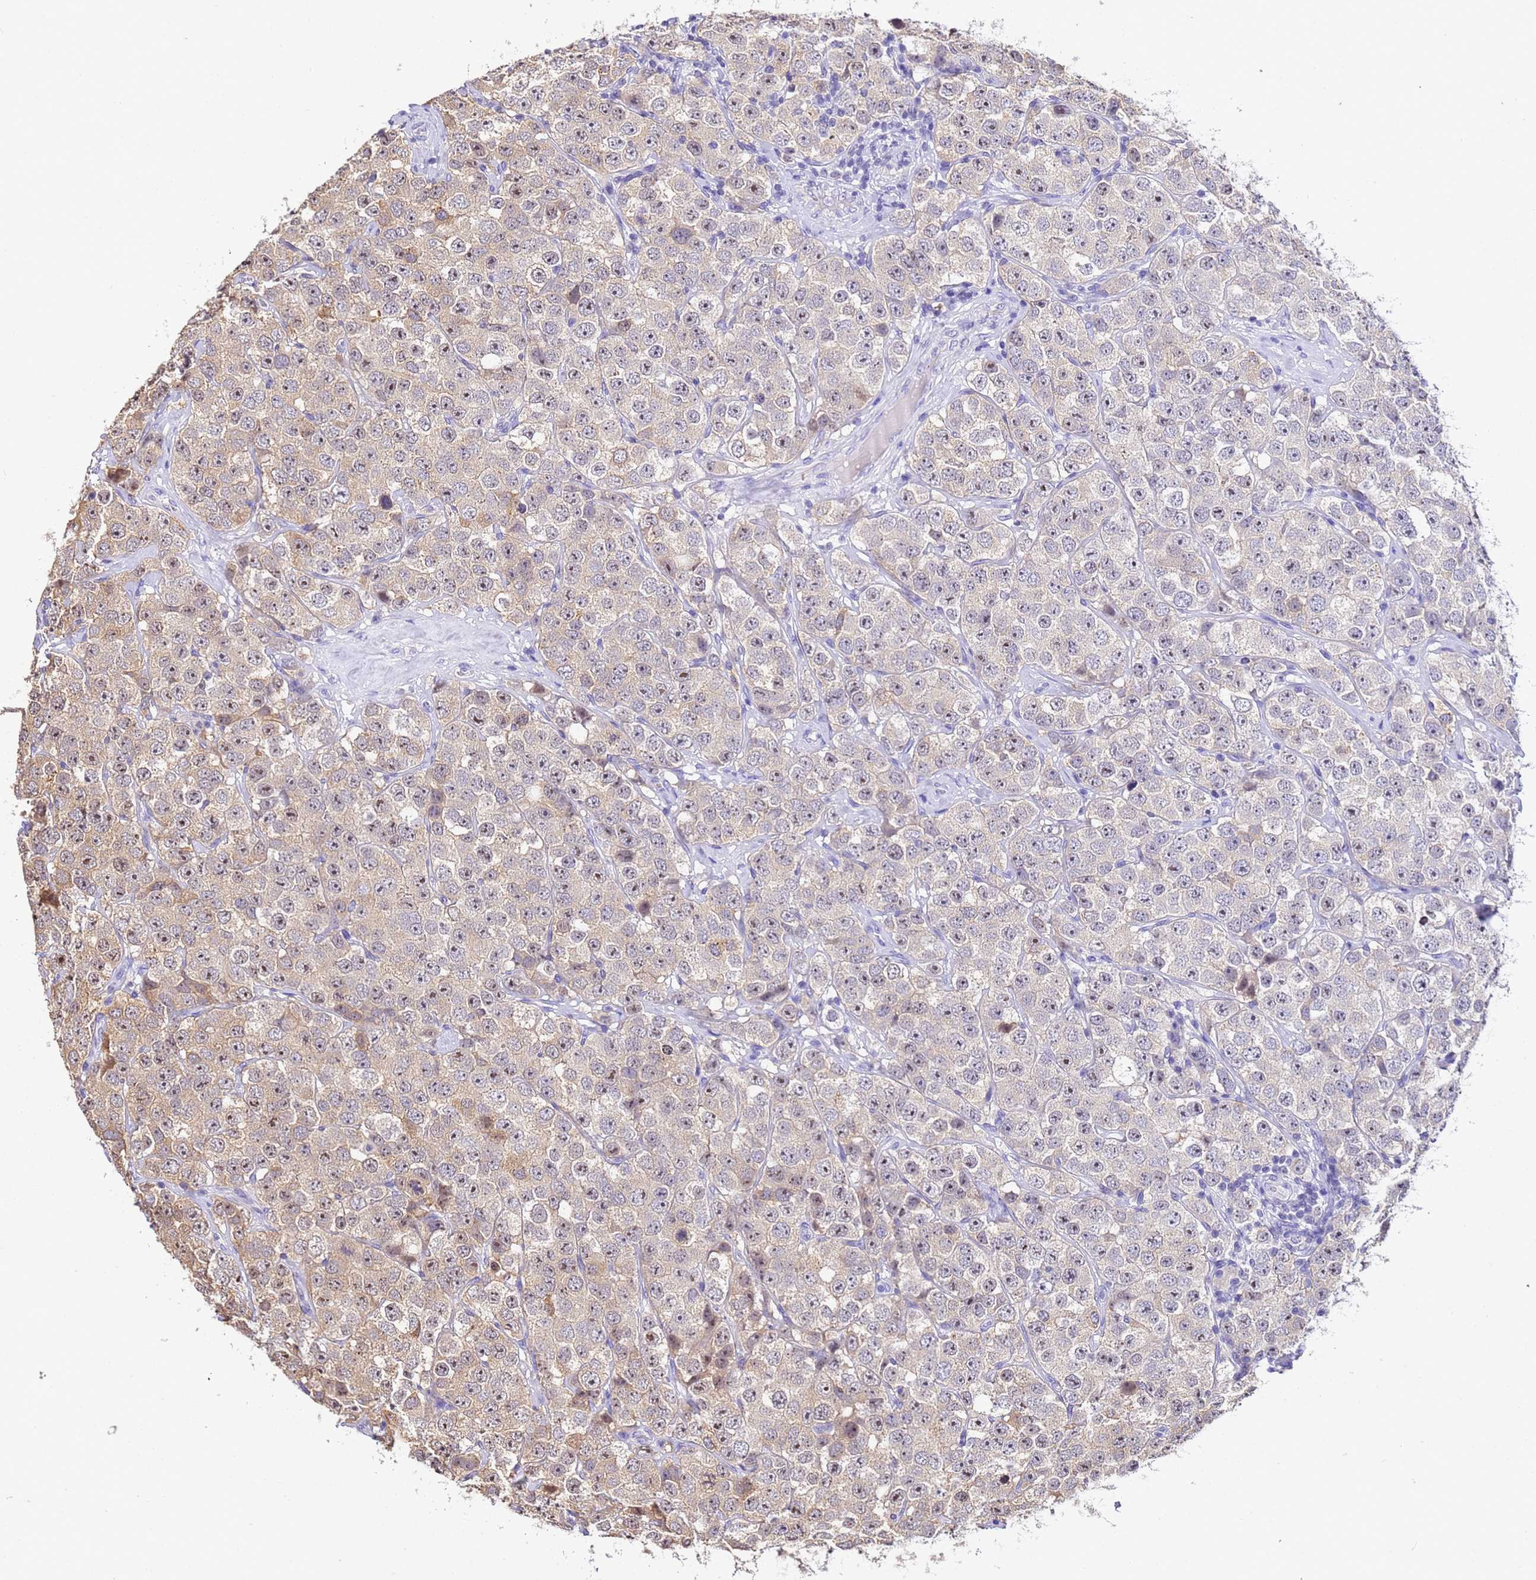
{"staining": {"intensity": "negative", "quantity": "none", "location": "none"}, "tissue": "testis cancer", "cell_type": "Tumor cells", "image_type": "cancer", "snomed": [{"axis": "morphology", "description": "Seminoma, NOS"}, {"axis": "topography", "description": "Testis"}], "caption": "Protein analysis of seminoma (testis) exhibits no significant positivity in tumor cells.", "gene": "ACTL6B", "patient": {"sex": "male", "age": 28}}